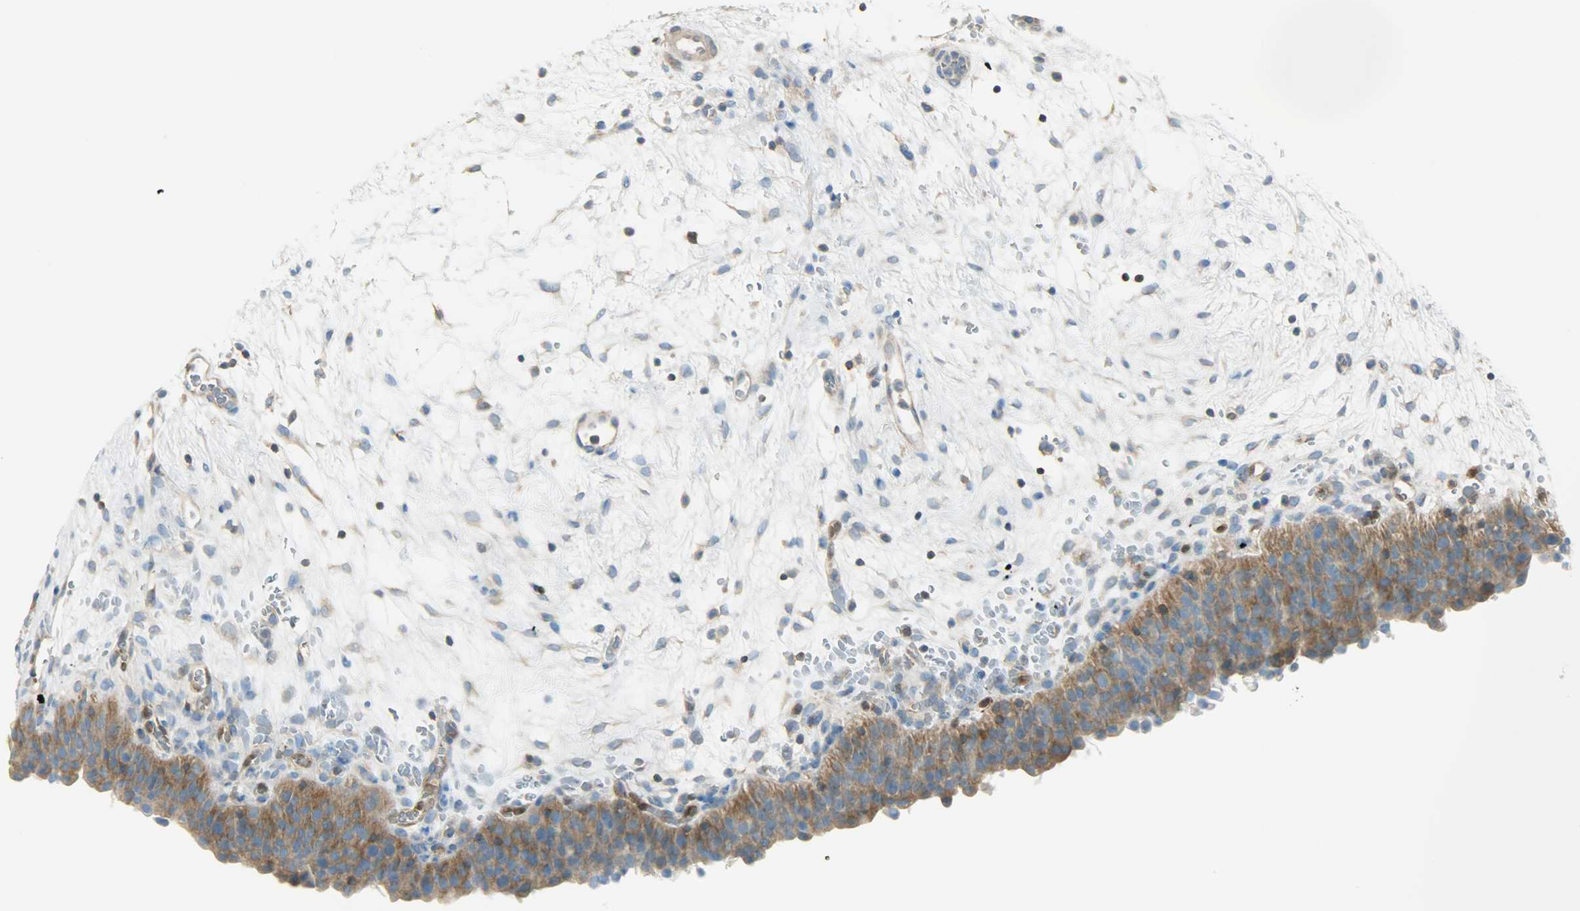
{"staining": {"intensity": "moderate", "quantity": ">75%", "location": "cytoplasmic/membranous"}, "tissue": "urinary bladder", "cell_type": "Urothelial cells", "image_type": "normal", "snomed": [{"axis": "morphology", "description": "Normal tissue, NOS"}, {"axis": "morphology", "description": "Dysplasia, NOS"}, {"axis": "topography", "description": "Urinary bladder"}], "caption": "DAB immunohistochemical staining of normal urinary bladder demonstrates moderate cytoplasmic/membranous protein positivity in about >75% of urothelial cells. (brown staining indicates protein expression, while blue staining denotes nuclei).", "gene": "TSC22D2", "patient": {"sex": "male", "age": 35}}